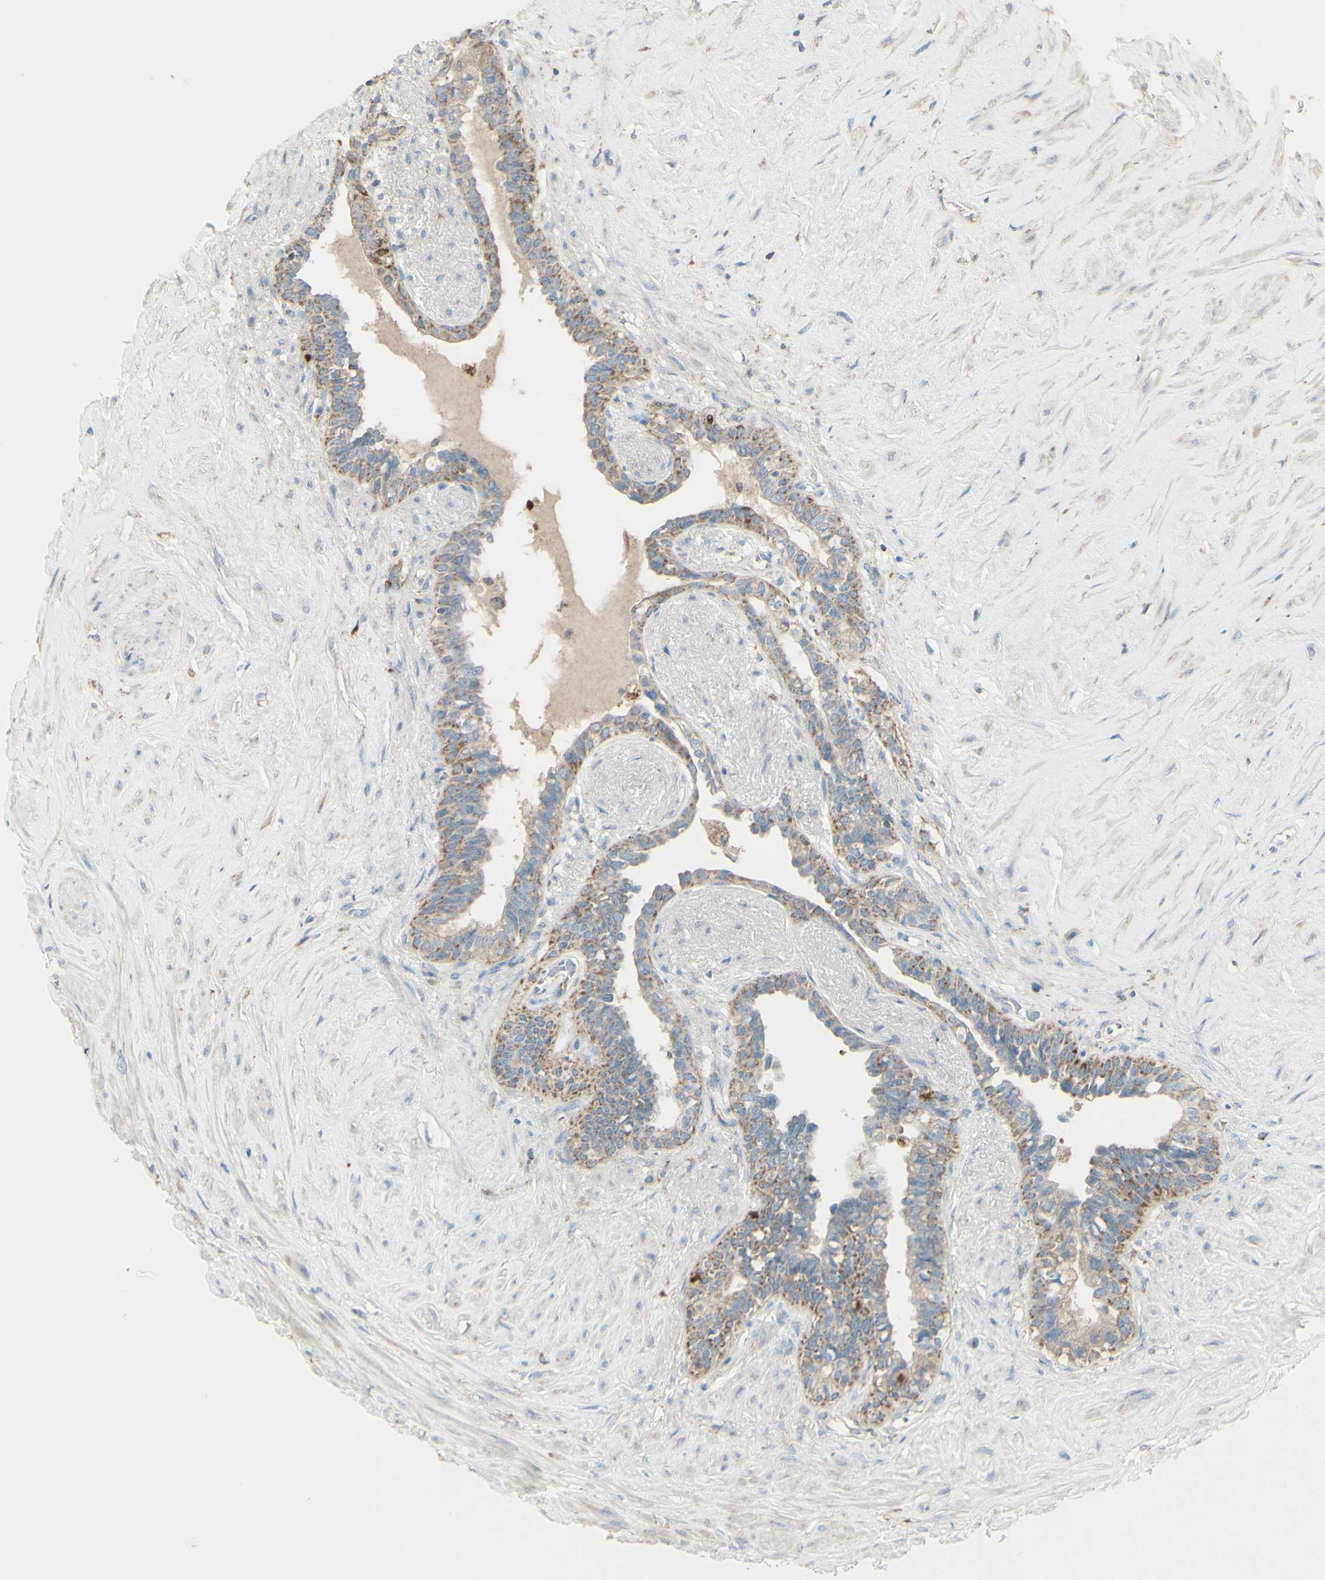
{"staining": {"intensity": "weak", "quantity": "25%-75%", "location": "cytoplasmic/membranous"}, "tissue": "seminal vesicle", "cell_type": "Glandular cells", "image_type": "normal", "snomed": [{"axis": "morphology", "description": "Normal tissue, NOS"}, {"axis": "topography", "description": "Seminal veicle"}], "caption": "Protein staining demonstrates weak cytoplasmic/membranous positivity in about 25%-75% of glandular cells in benign seminal vesicle. Nuclei are stained in blue.", "gene": "CNTNAP1", "patient": {"sex": "male", "age": 63}}